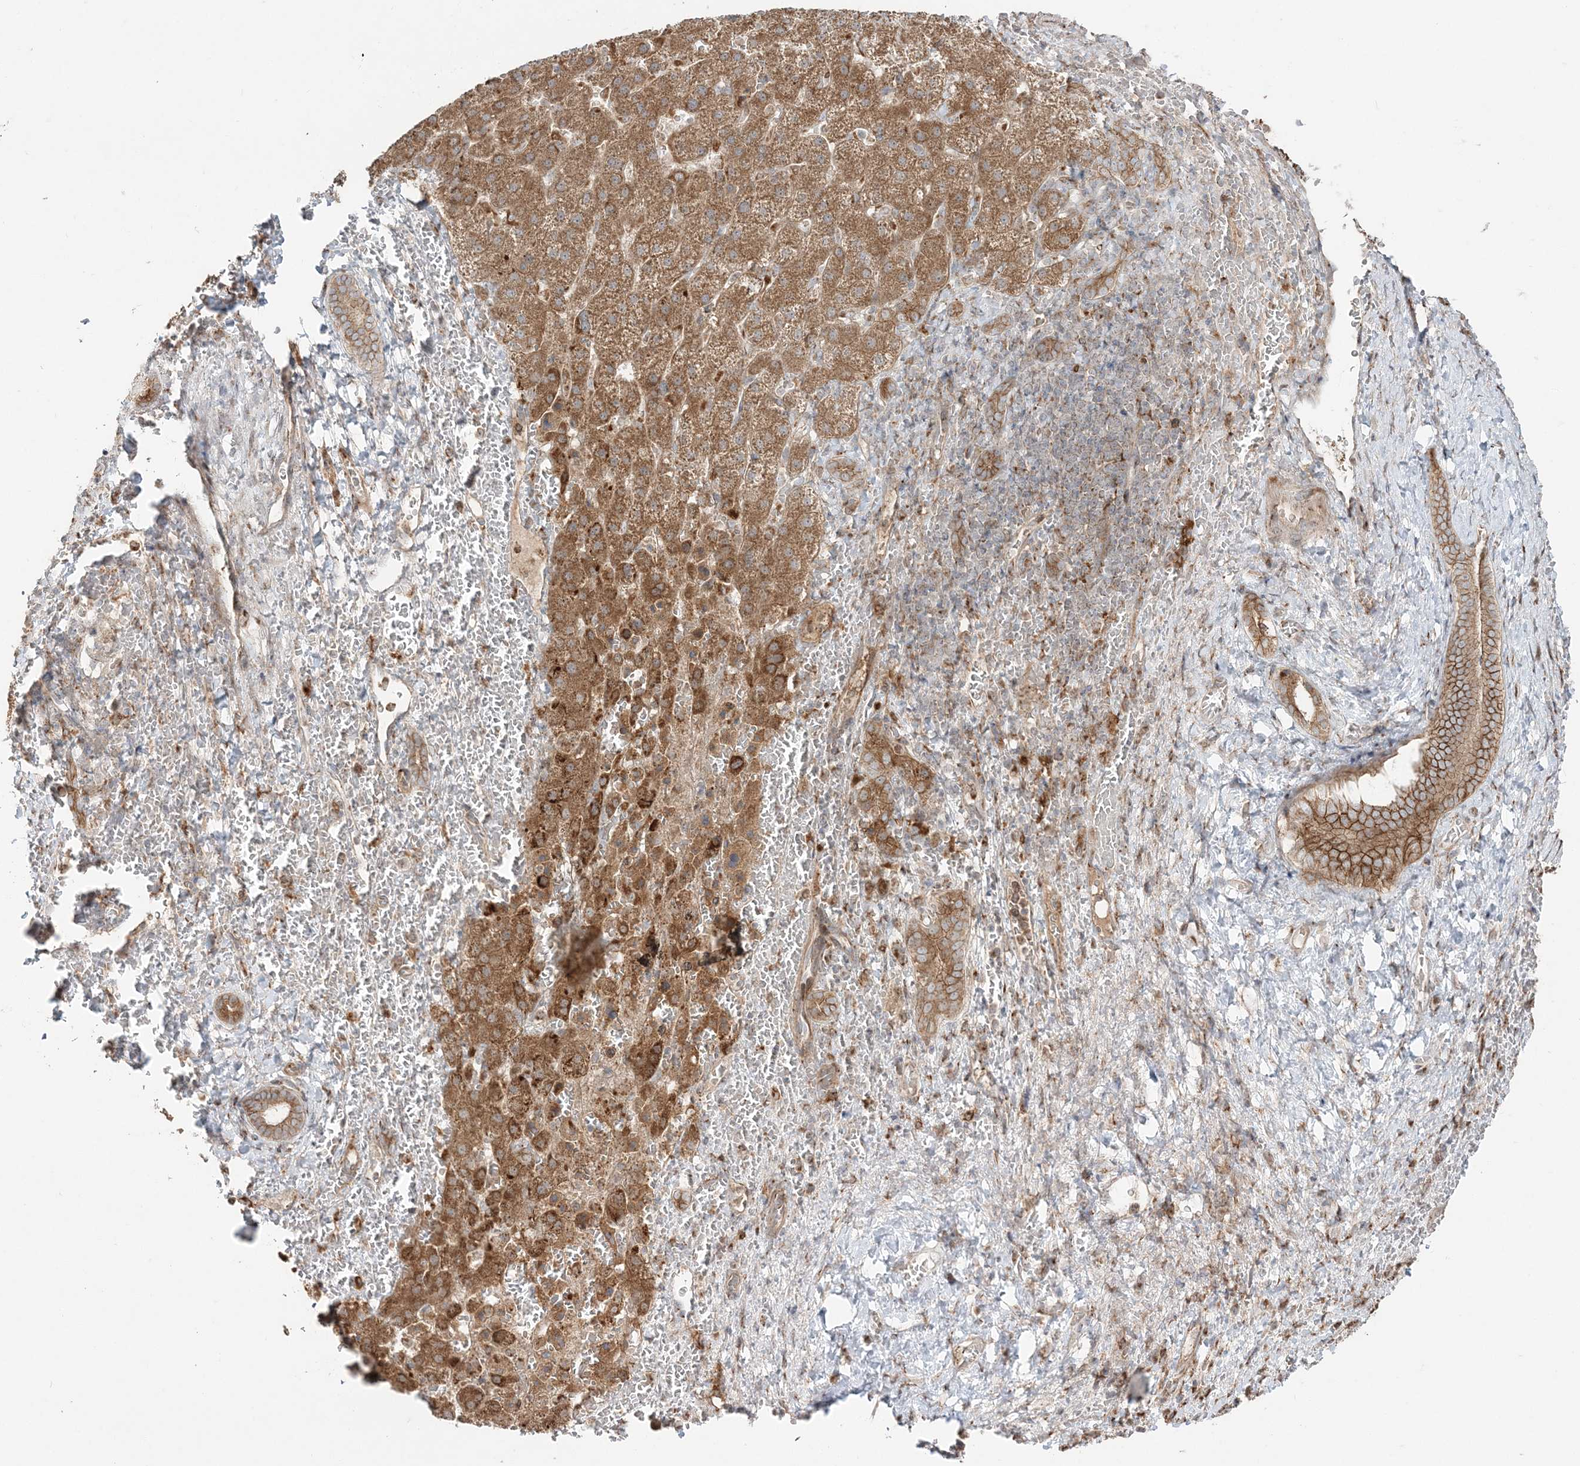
{"staining": {"intensity": "strong", "quantity": ">75%", "location": "cytoplasmic/membranous"}, "tissue": "liver cancer", "cell_type": "Tumor cells", "image_type": "cancer", "snomed": [{"axis": "morphology", "description": "Carcinoma, Hepatocellular, NOS"}, {"axis": "topography", "description": "Liver"}], "caption": "Hepatocellular carcinoma (liver) tissue shows strong cytoplasmic/membranous positivity in approximately >75% of tumor cells, visualized by immunohistochemistry.", "gene": "ABCC3", "patient": {"sex": "male", "age": 57}}